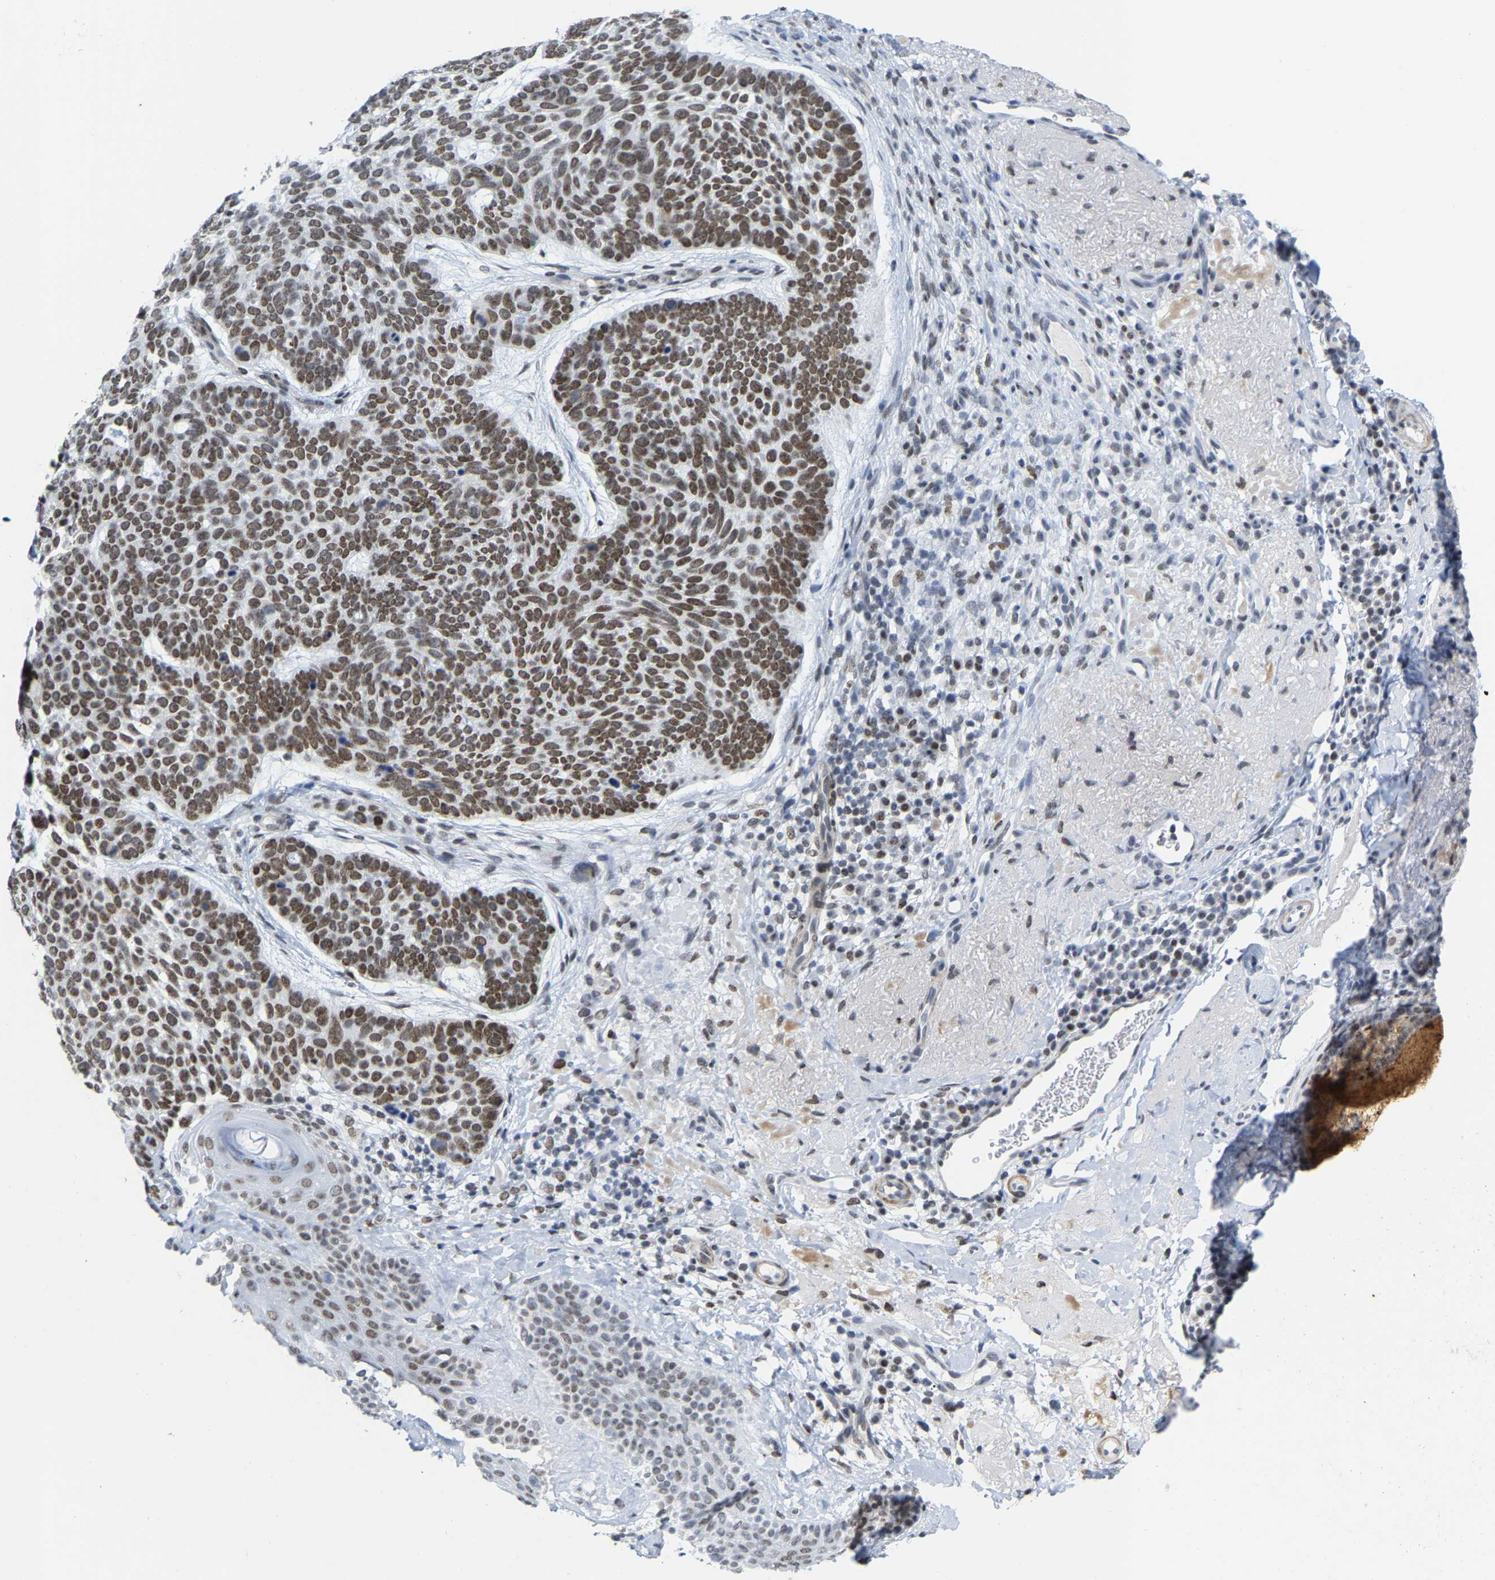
{"staining": {"intensity": "moderate", "quantity": ">75%", "location": "nuclear"}, "tissue": "skin cancer", "cell_type": "Tumor cells", "image_type": "cancer", "snomed": [{"axis": "morphology", "description": "Basal cell carcinoma"}, {"axis": "topography", "description": "Skin"}, {"axis": "topography", "description": "Skin of head"}], "caption": "IHC staining of skin basal cell carcinoma, which demonstrates medium levels of moderate nuclear staining in approximately >75% of tumor cells indicating moderate nuclear protein staining. The staining was performed using DAB (brown) for protein detection and nuclei were counterstained in hematoxylin (blue).", "gene": "FAM180A", "patient": {"sex": "female", "age": 85}}